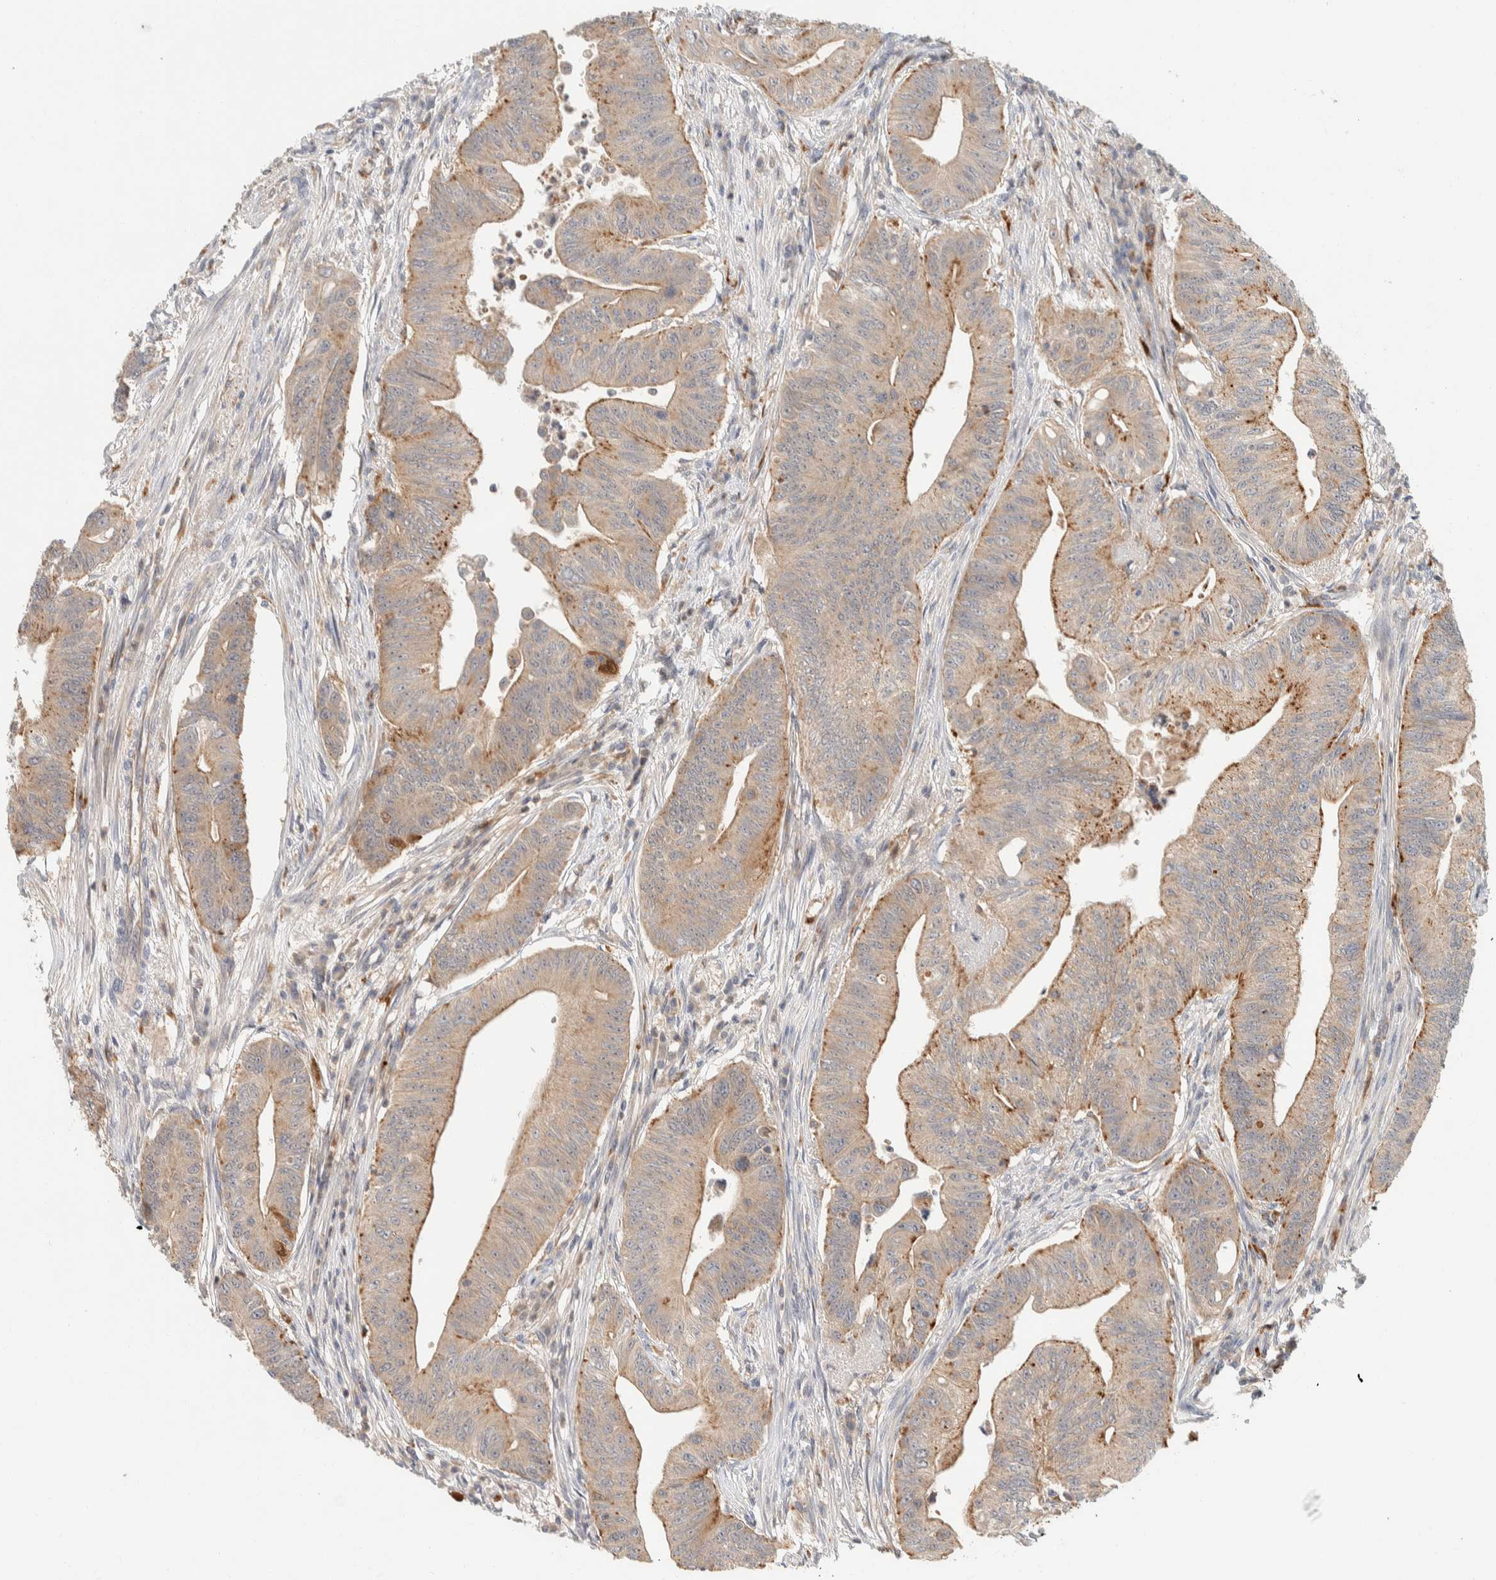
{"staining": {"intensity": "moderate", "quantity": "25%-75%", "location": "cytoplasmic/membranous"}, "tissue": "colorectal cancer", "cell_type": "Tumor cells", "image_type": "cancer", "snomed": [{"axis": "morphology", "description": "Adenoma, NOS"}, {"axis": "morphology", "description": "Adenocarcinoma, NOS"}, {"axis": "topography", "description": "Colon"}], "caption": "Adenoma (colorectal) stained with a protein marker shows moderate staining in tumor cells.", "gene": "GCLM", "patient": {"sex": "male", "age": 79}}